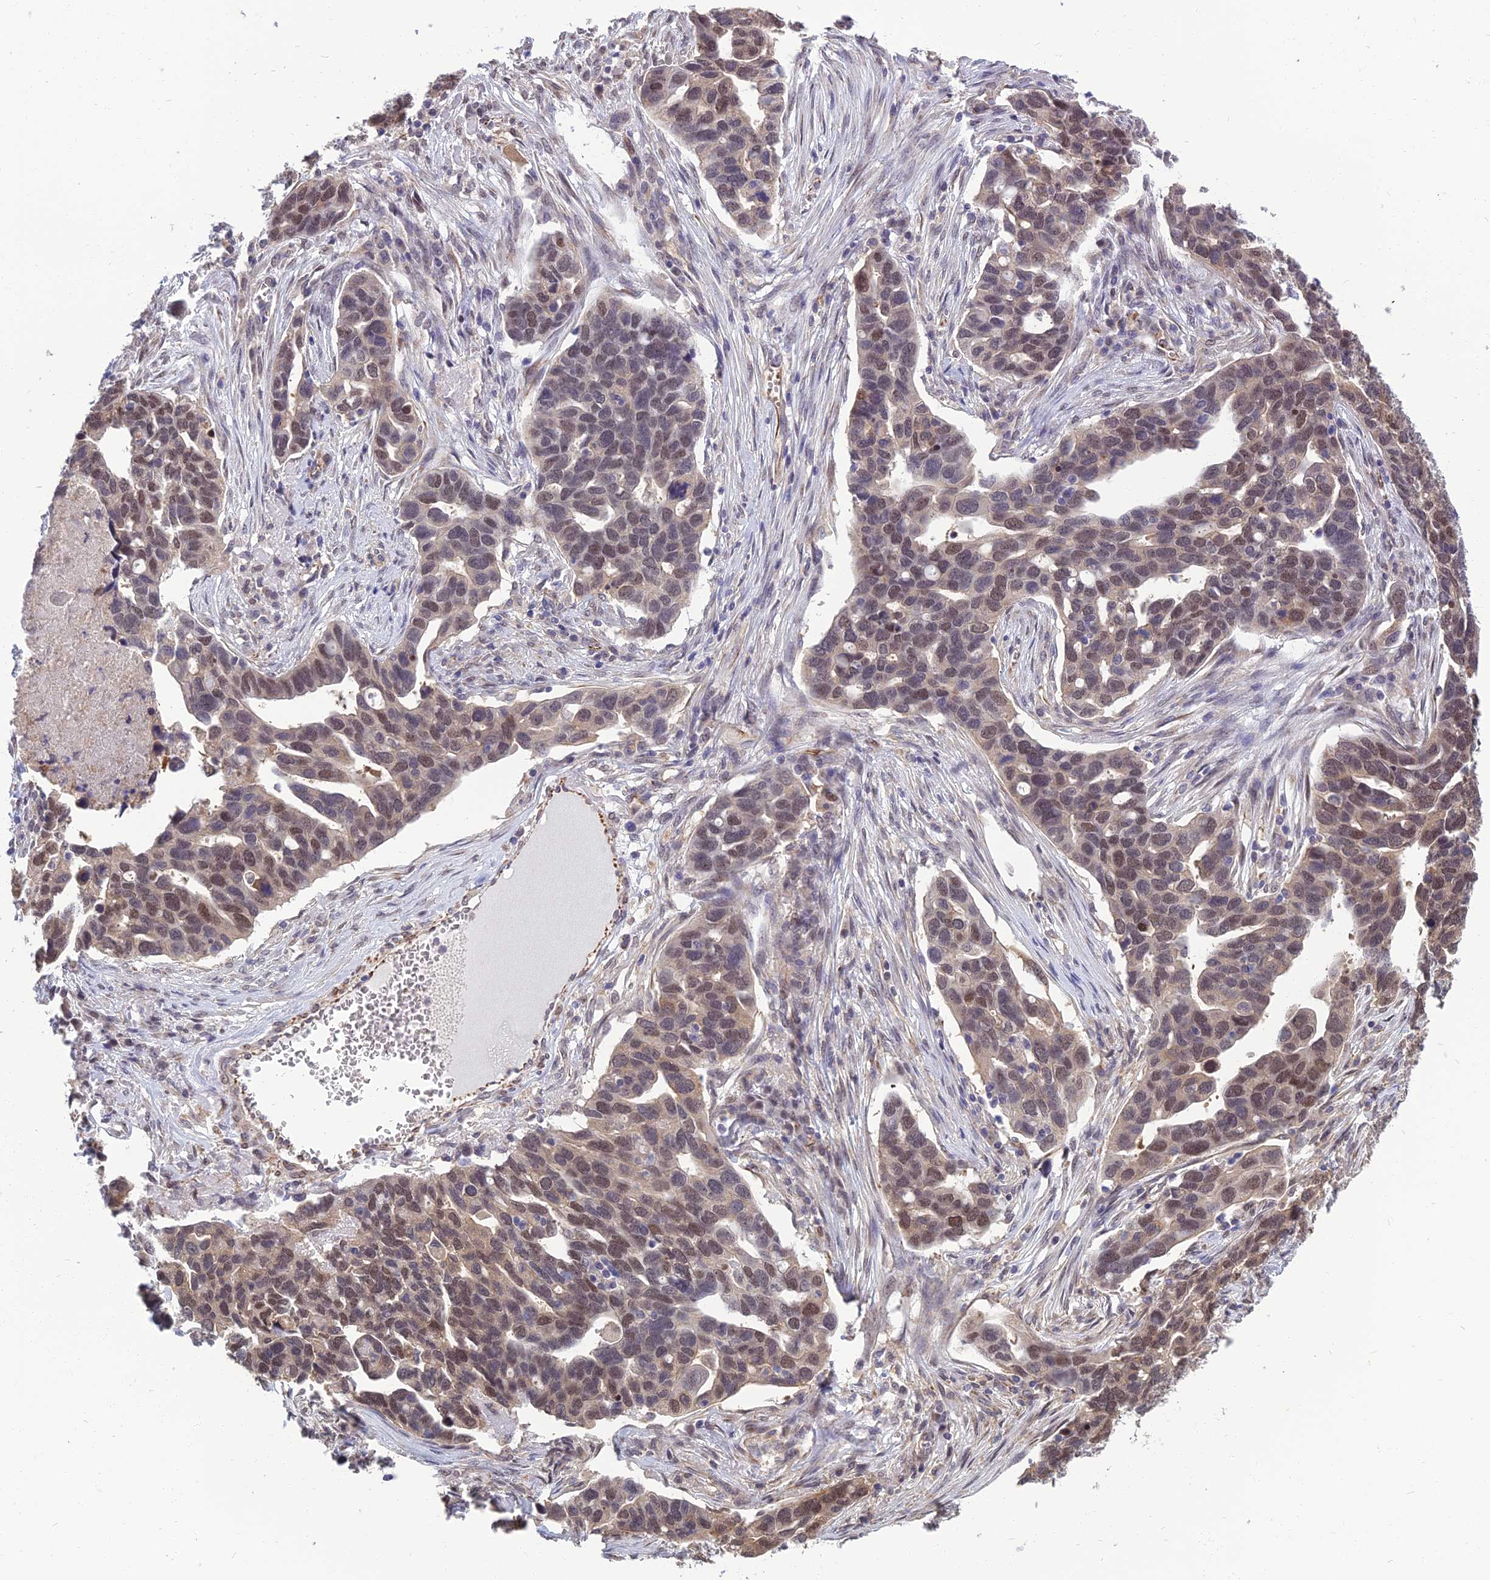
{"staining": {"intensity": "moderate", "quantity": "25%-75%", "location": "nuclear"}, "tissue": "ovarian cancer", "cell_type": "Tumor cells", "image_type": "cancer", "snomed": [{"axis": "morphology", "description": "Cystadenocarcinoma, serous, NOS"}, {"axis": "topography", "description": "Ovary"}], "caption": "Tumor cells show medium levels of moderate nuclear staining in about 25%-75% of cells in human ovarian cancer (serous cystadenocarcinoma). (brown staining indicates protein expression, while blue staining denotes nuclei).", "gene": "NR4A3", "patient": {"sex": "female", "age": 54}}